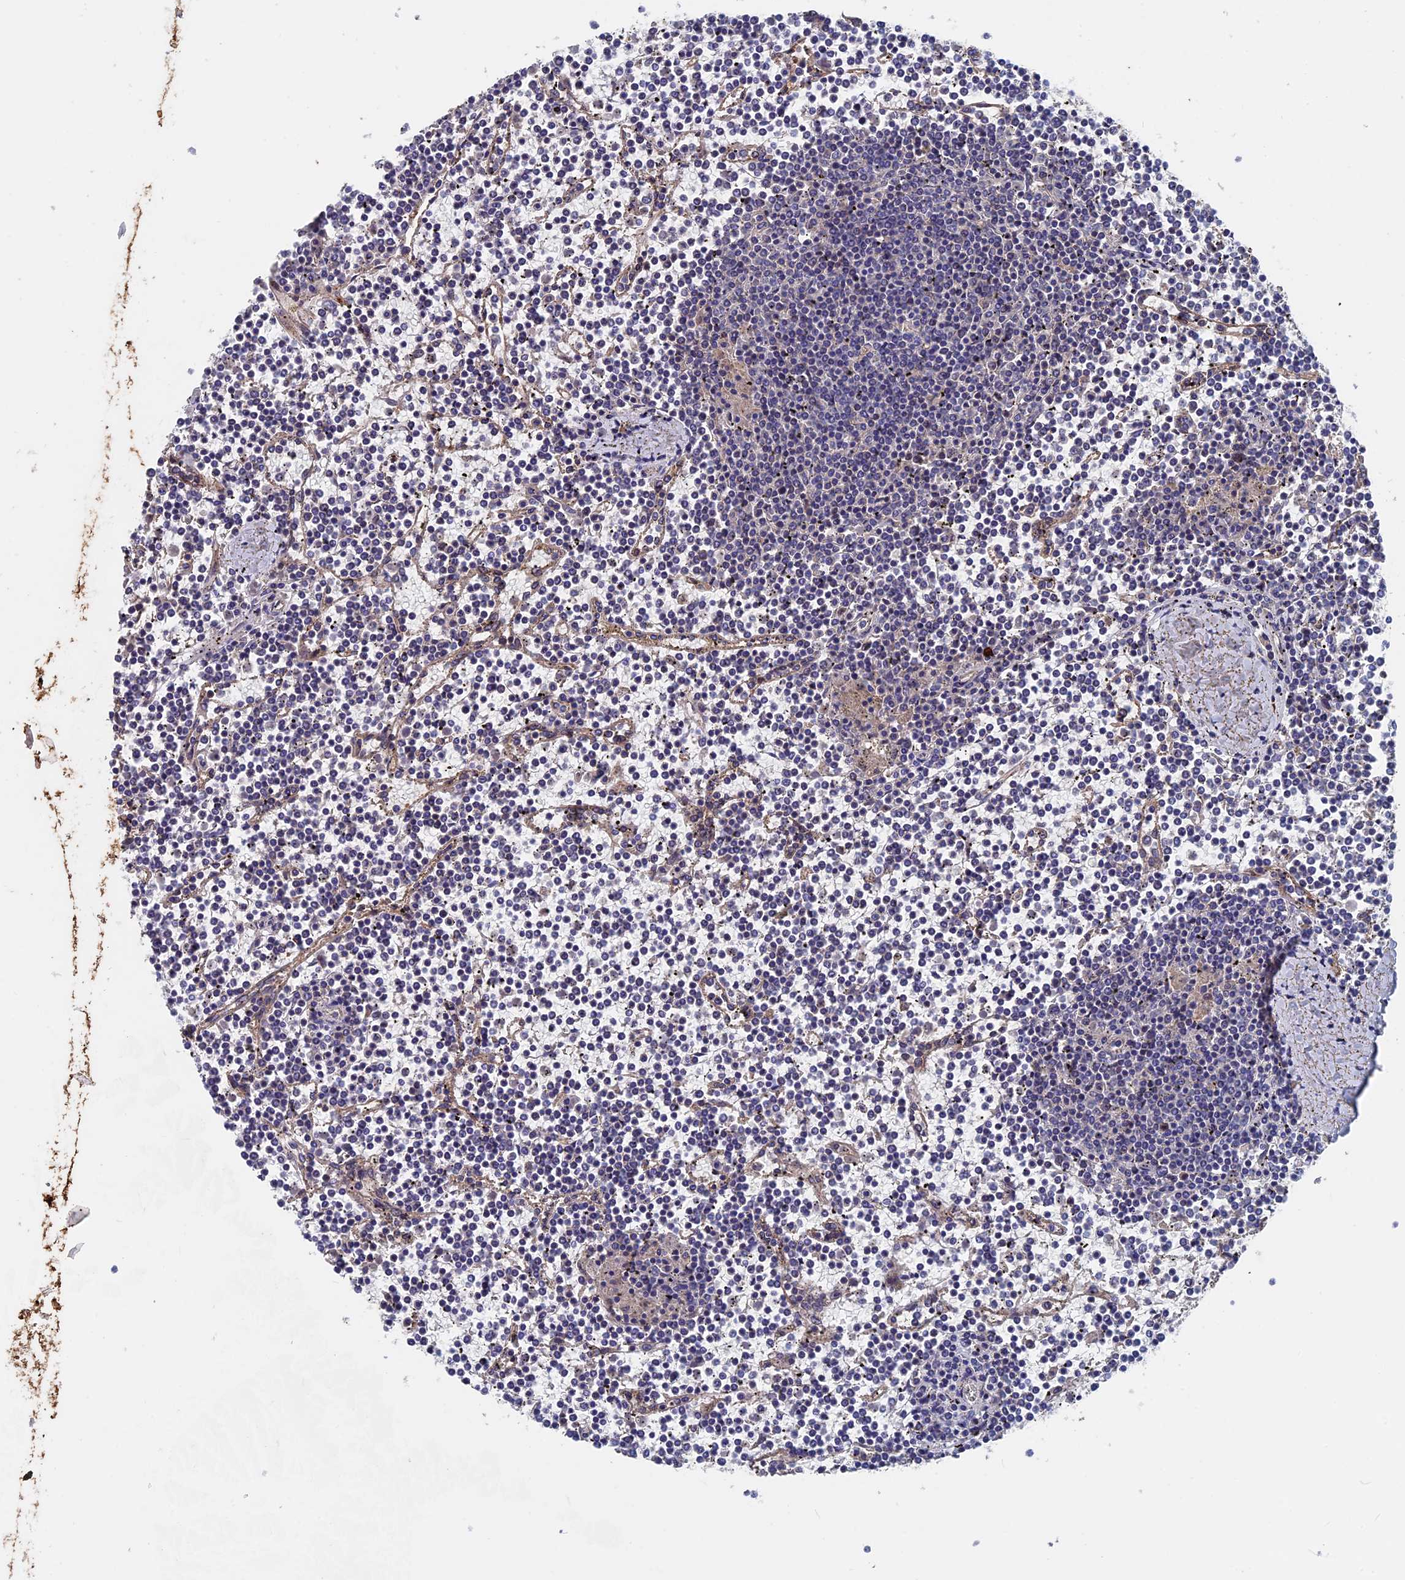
{"staining": {"intensity": "negative", "quantity": "none", "location": "none"}, "tissue": "lymphoma", "cell_type": "Tumor cells", "image_type": "cancer", "snomed": [{"axis": "morphology", "description": "Malignant lymphoma, non-Hodgkin's type, Low grade"}, {"axis": "topography", "description": "Spleen"}], "caption": "Protein analysis of malignant lymphoma, non-Hodgkin's type (low-grade) demonstrates no significant expression in tumor cells.", "gene": "RPUSD1", "patient": {"sex": "female", "age": 19}}